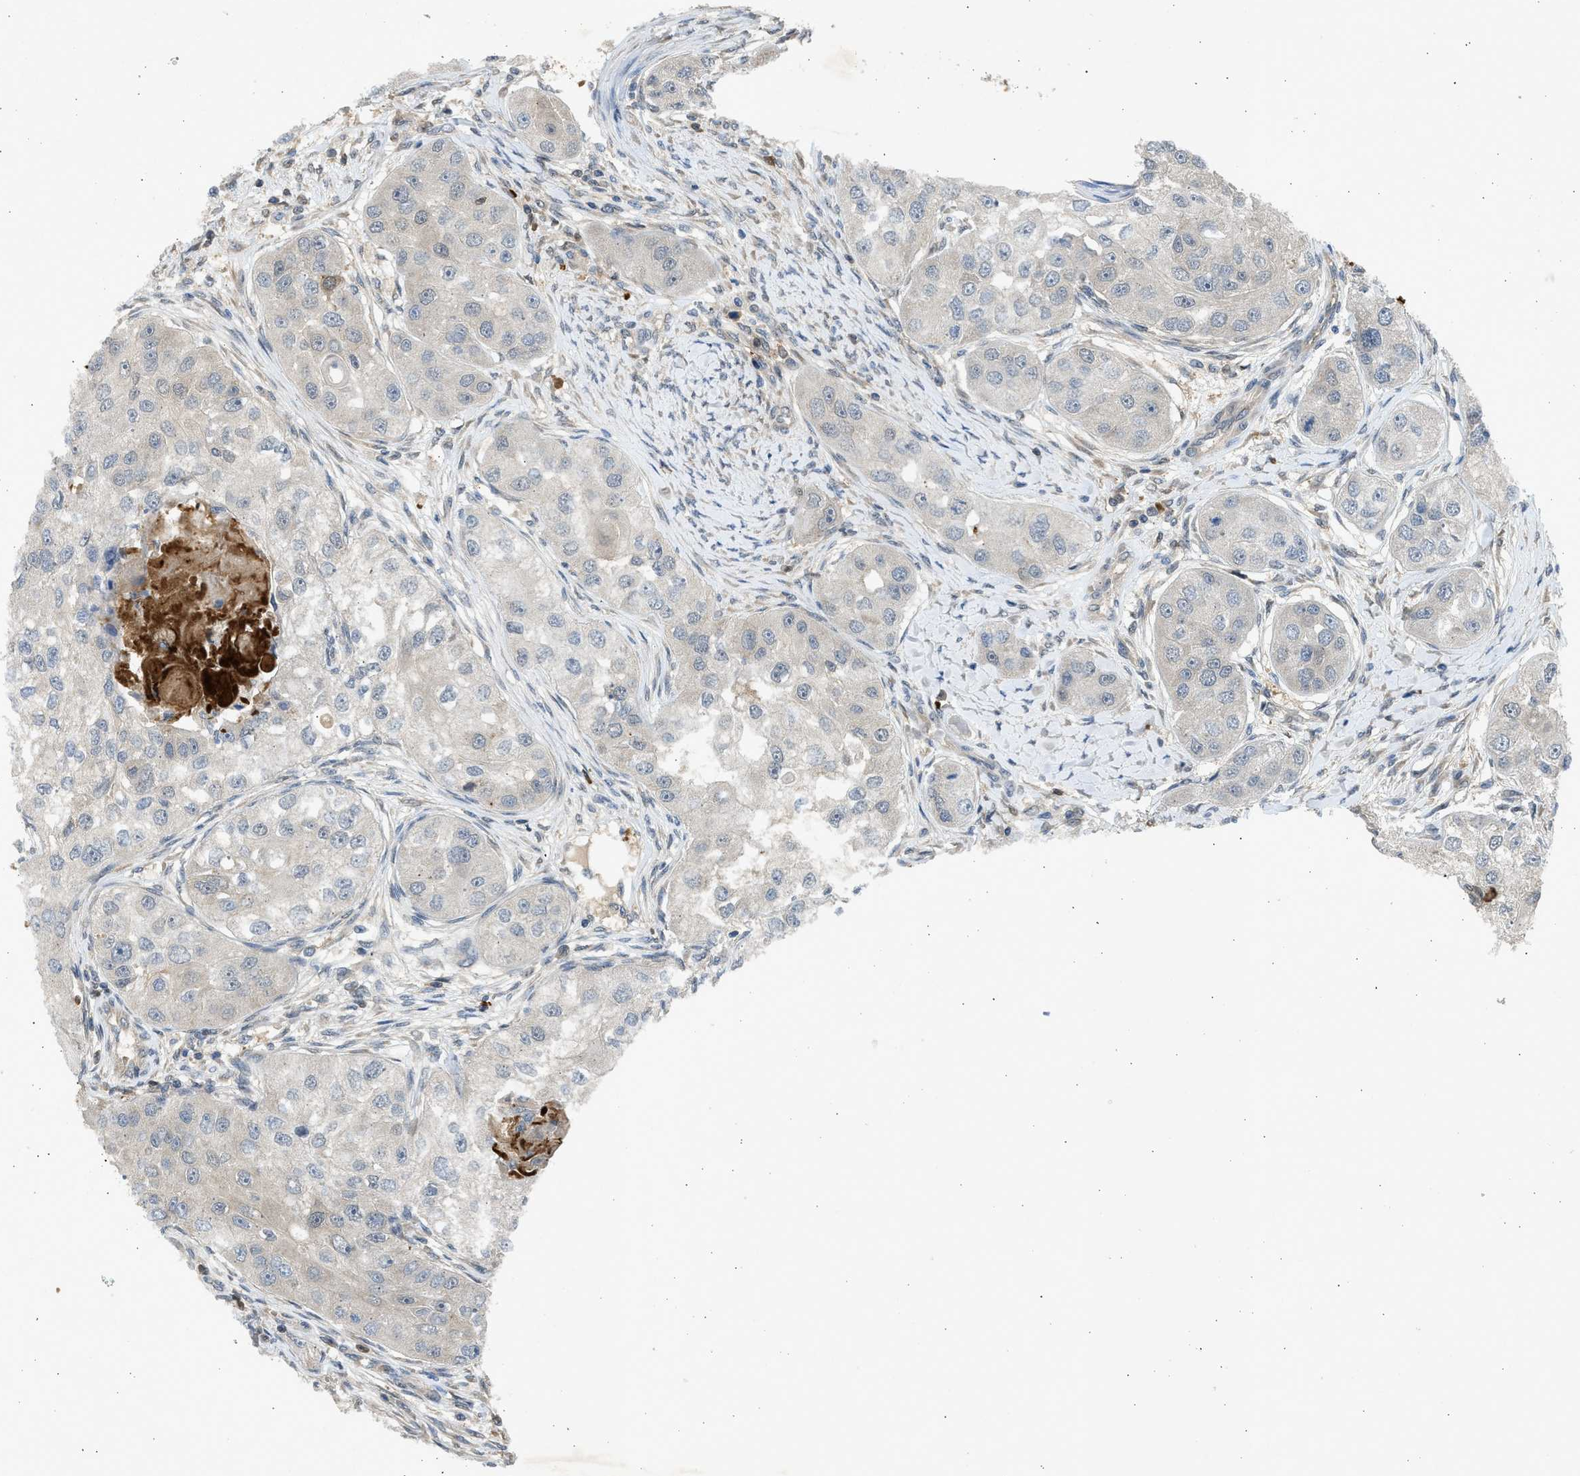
{"staining": {"intensity": "negative", "quantity": "none", "location": "none"}, "tissue": "head and neck cancer", "cell_type": "Tumor cells", "image_type": "cancer", "snomed": [{"axis": "morphology", "description": "Normal tissue, NOS"}, {"axis": "morphology", "description": "Squamous cell carcinoma, NOS"}, {"axis": "topography", "description": "Skeletal muscle"}, {"axis": "topography", "description": "Head-Neck"}], "caption": "High power microscopy micrograph of an immunohistochemistry histopathology image of head and neck cancer, revealing no significant expression in tumor cells.", "gene": "MAPK7", "patient": {"sex": "male", "age": 51}}